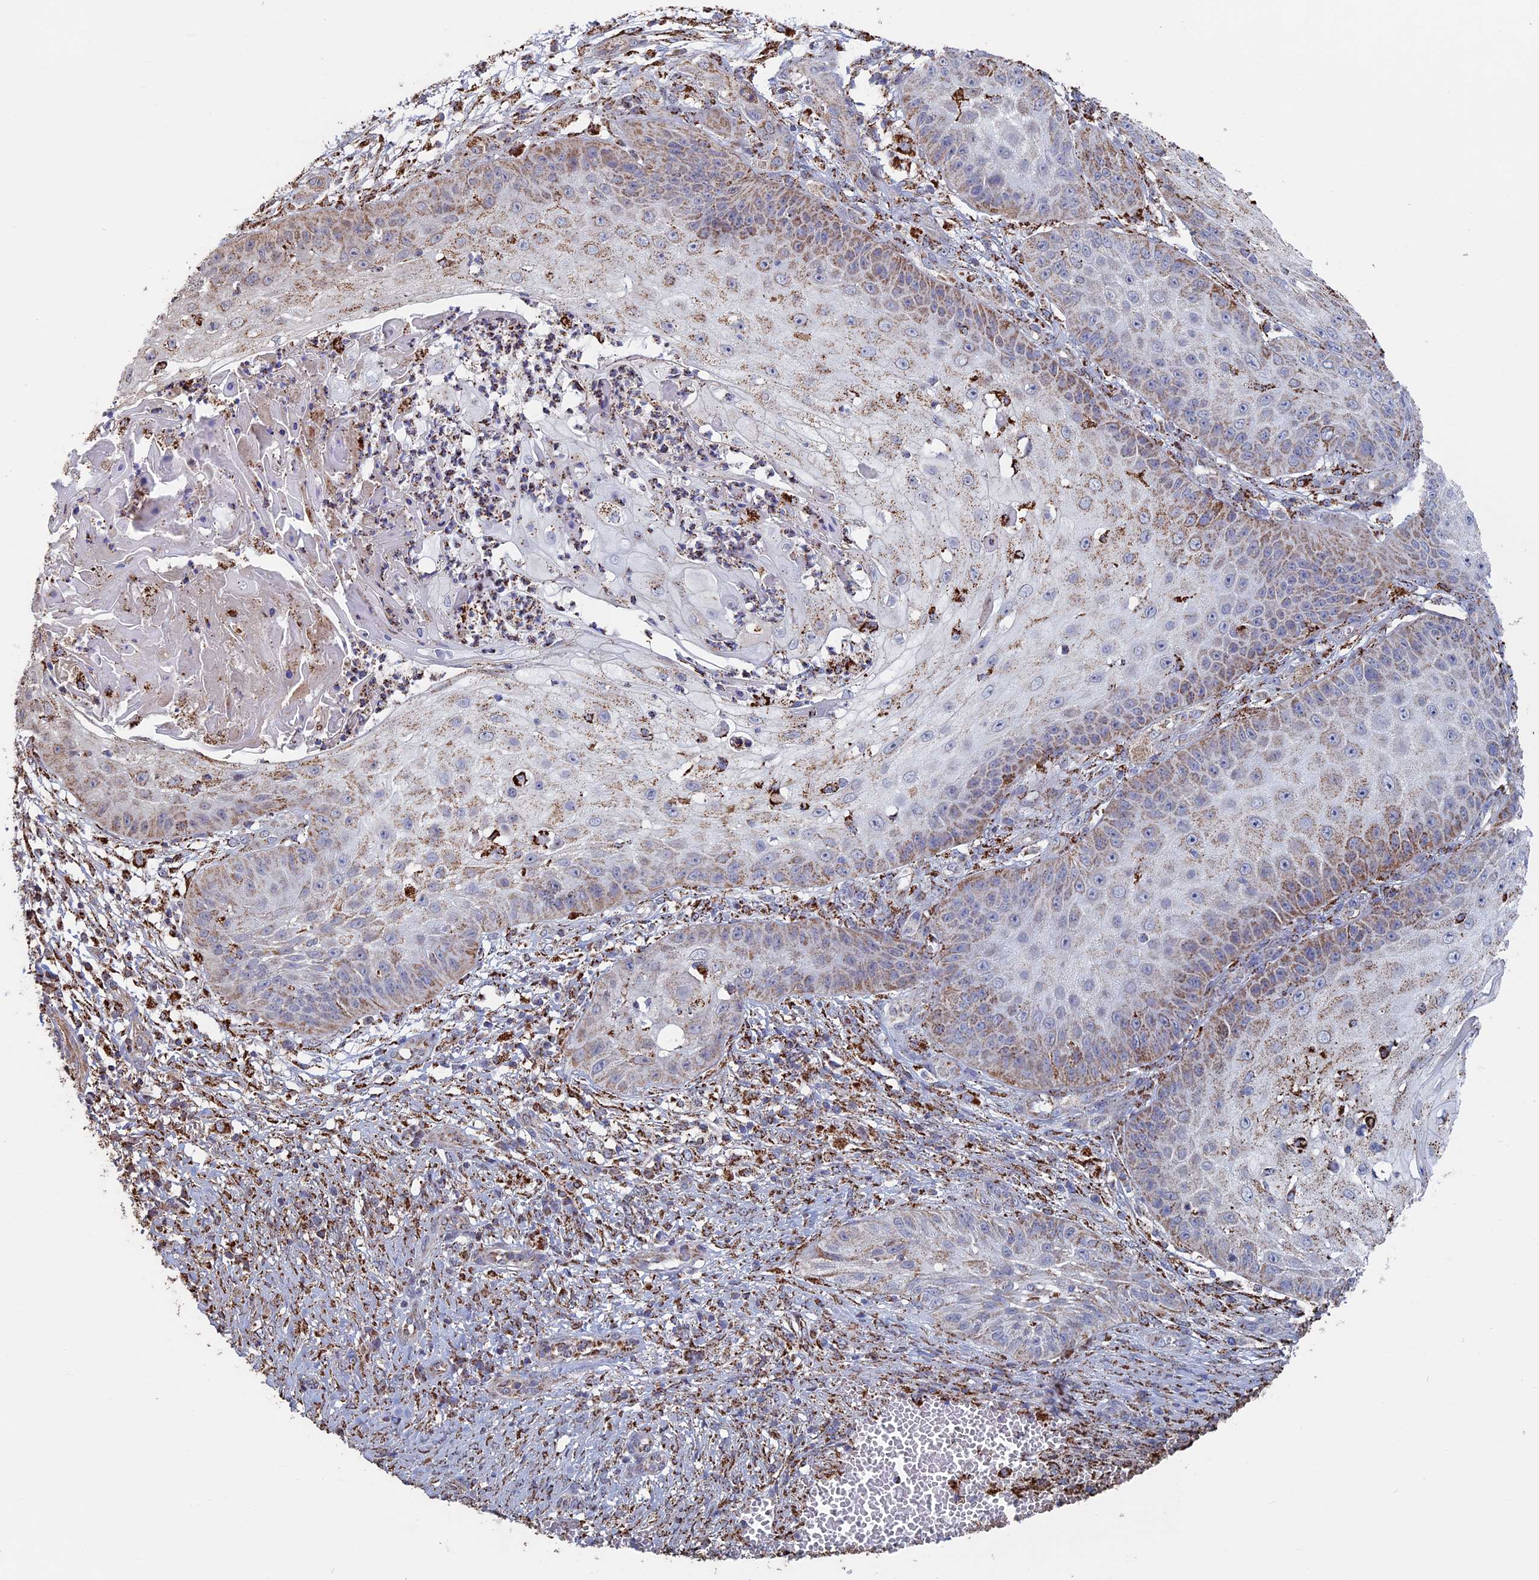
{"staining": {"intensity": "moderate", "quantity": "<25%", "location": "cytoplasmic/membranous"}, "tissue": "skin cancer", "cell_type": "Tumor cells", "image_type": "cancer", "snomed": [{"axis": "morphology", "description": "Squamous cell carcinoma, NOS"}, {"axis": "topography", "description": "Skin"}], "caption": "Skin cancer tissue reveals moderate cytoplasmic/membranous staining in approximately <25% of tumor cells", "gene": "SEC24D", "patient": {"sex": "male", "age": 70}}